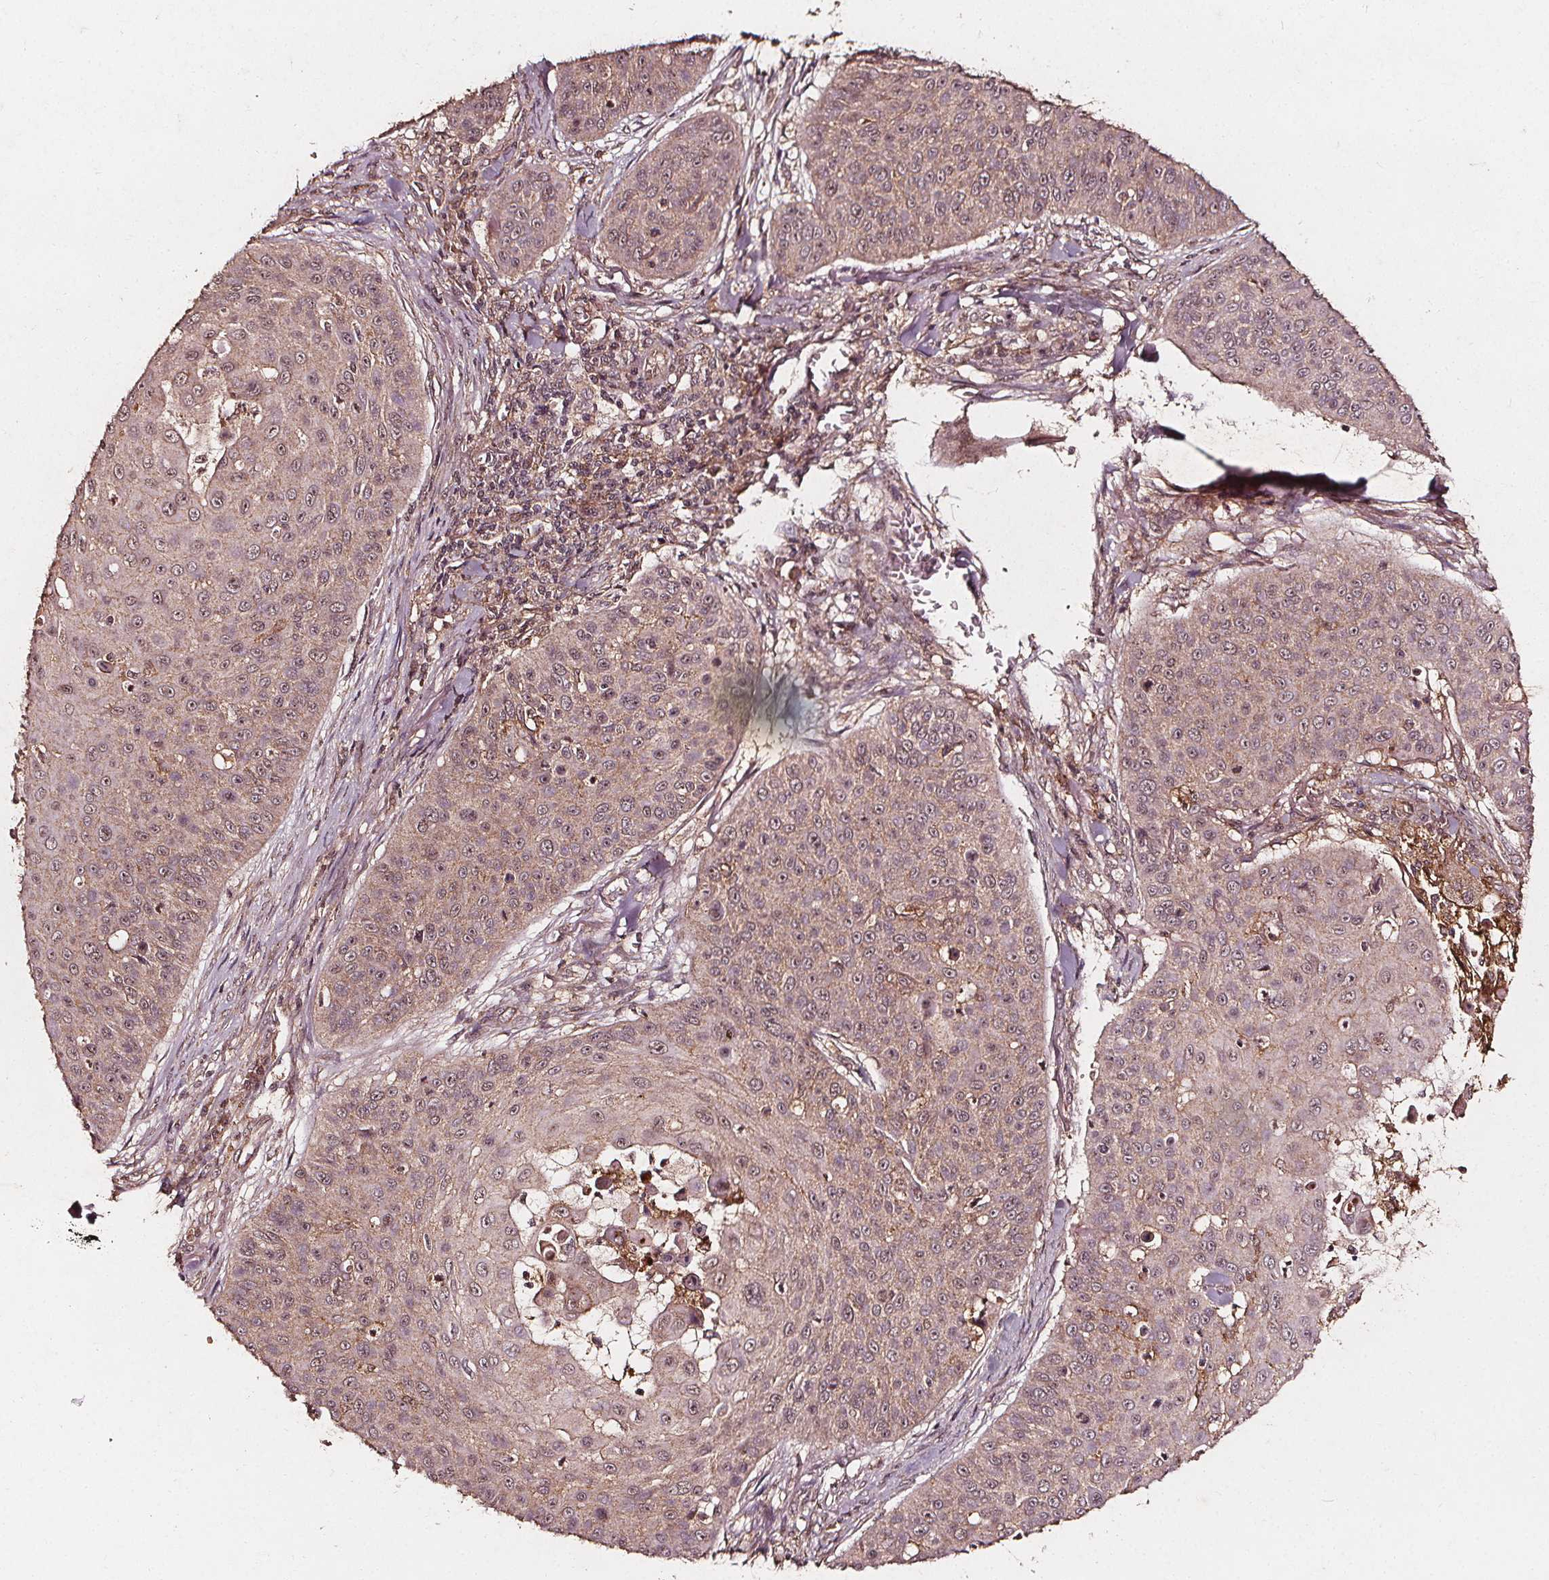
{"staining": {"intensity": "weak", "quantity": "<25%", "location": "cytoplasmic/membranous"}, "tissue": "skin cancer", "cell_type": "Tumor cells", "image_type": "cancer", "snomed": [{"axis": "morphology", "description": "Squamous cell carcinoma, NOS"}, {"axis": "topography", "description": "Skin"}], "caption": "Skin cancer stained for a protein using immunohistochemistry displays no expression tumor cells.", "gene": "ABCA1", "patient": {"sex": "male", "age": 82}}